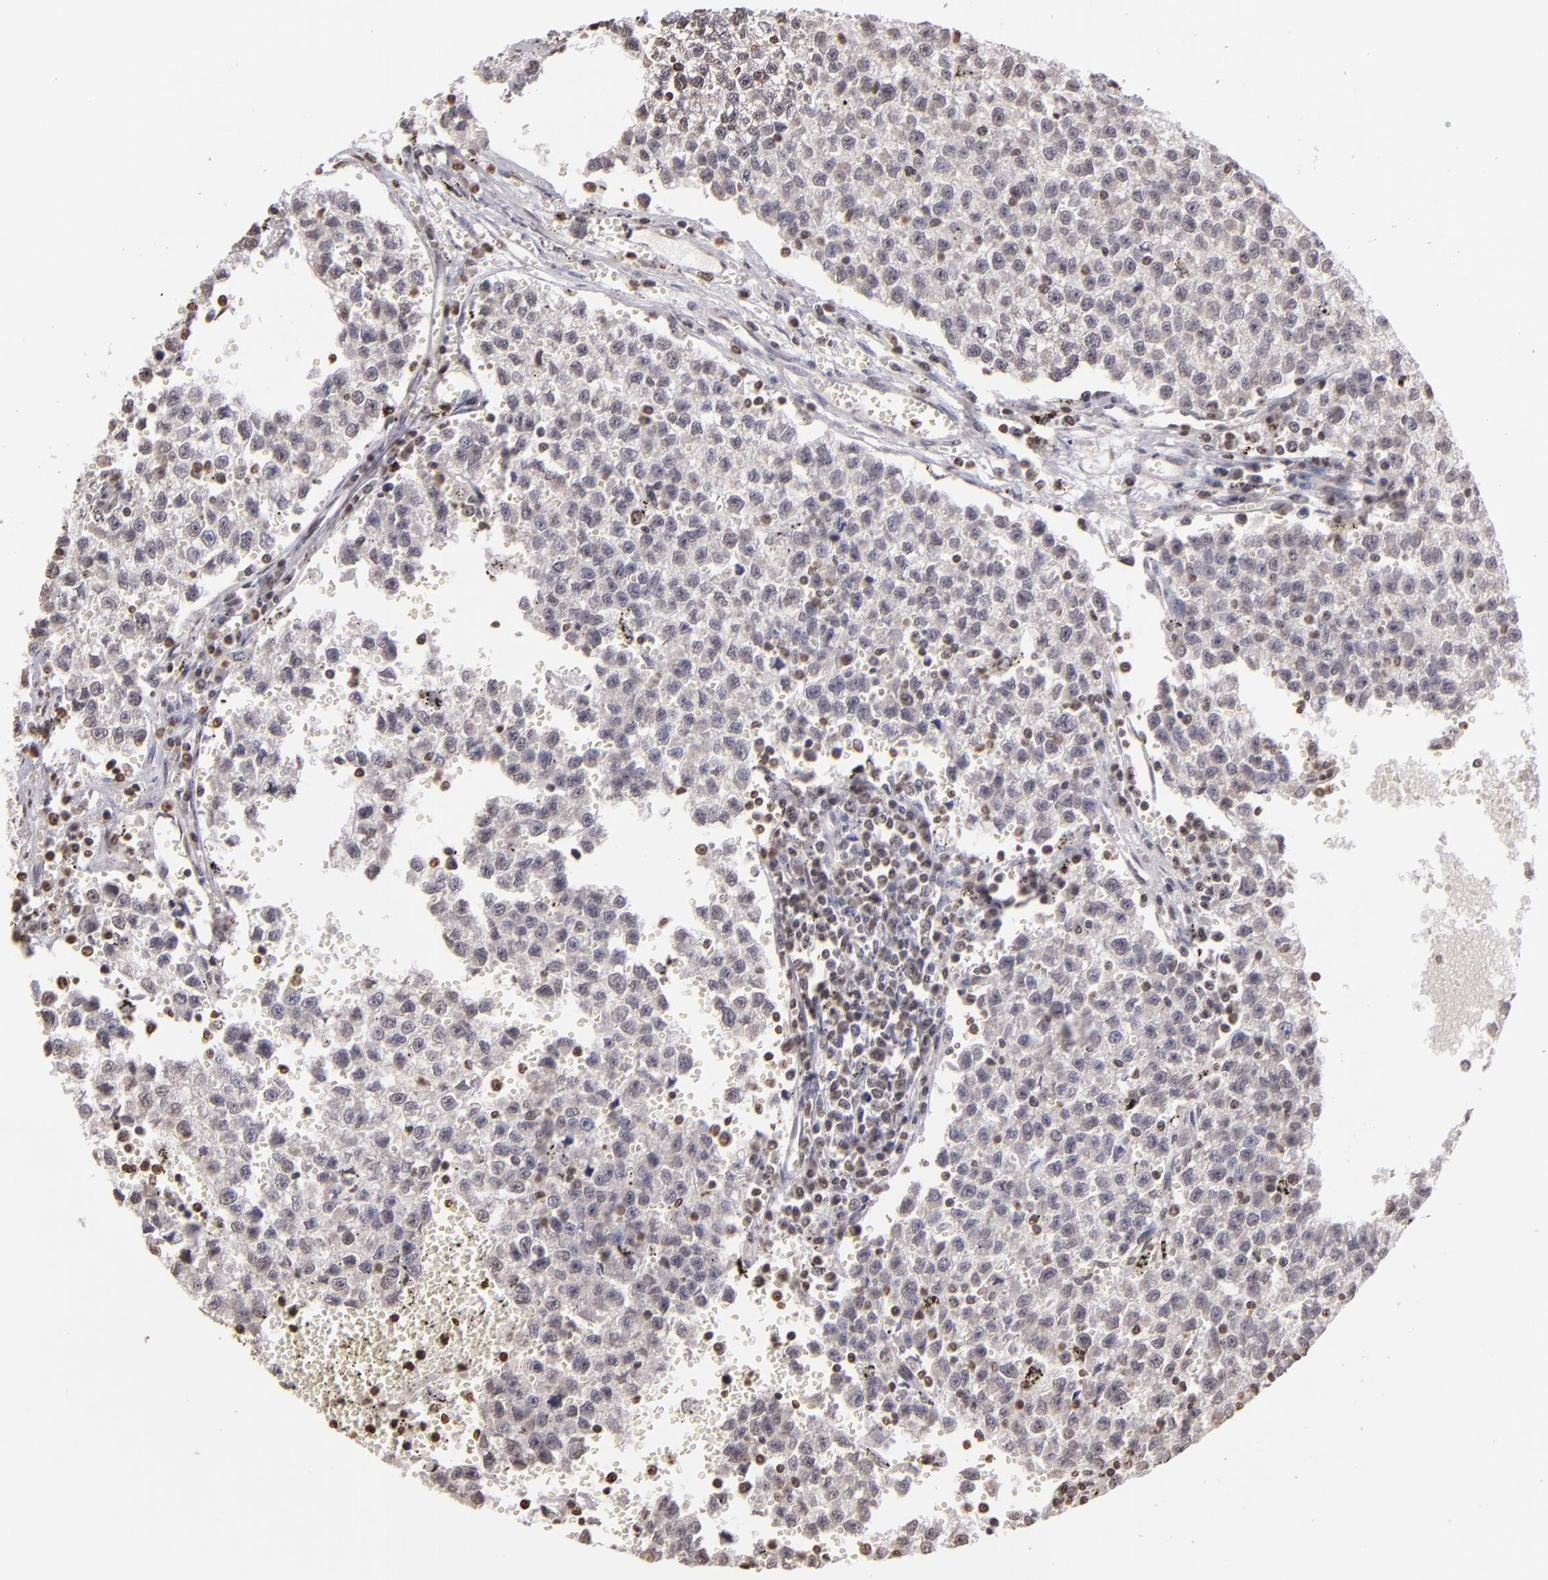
{"staining": {"intensity": "weak", "quantity": "<25%", "location": "nuclear"}, "tissue": "testis cancer", "cell_type": "Tumor cells", "image_type": "cancer", "snomed": [{"axis": "morphology", "description": "Seminoma, NOS"}, {"axis": "topography", "description": "Testis"}], "caption": "DAB immunohistochemical staining of human testis seminoma demonstrates no significant positivity in tumor cells. (DAB (3,3'-diaminobenzidine) IHC, high magnification).", "gene": "LBX1", "patient": {"sex": "male", "age": 35}}